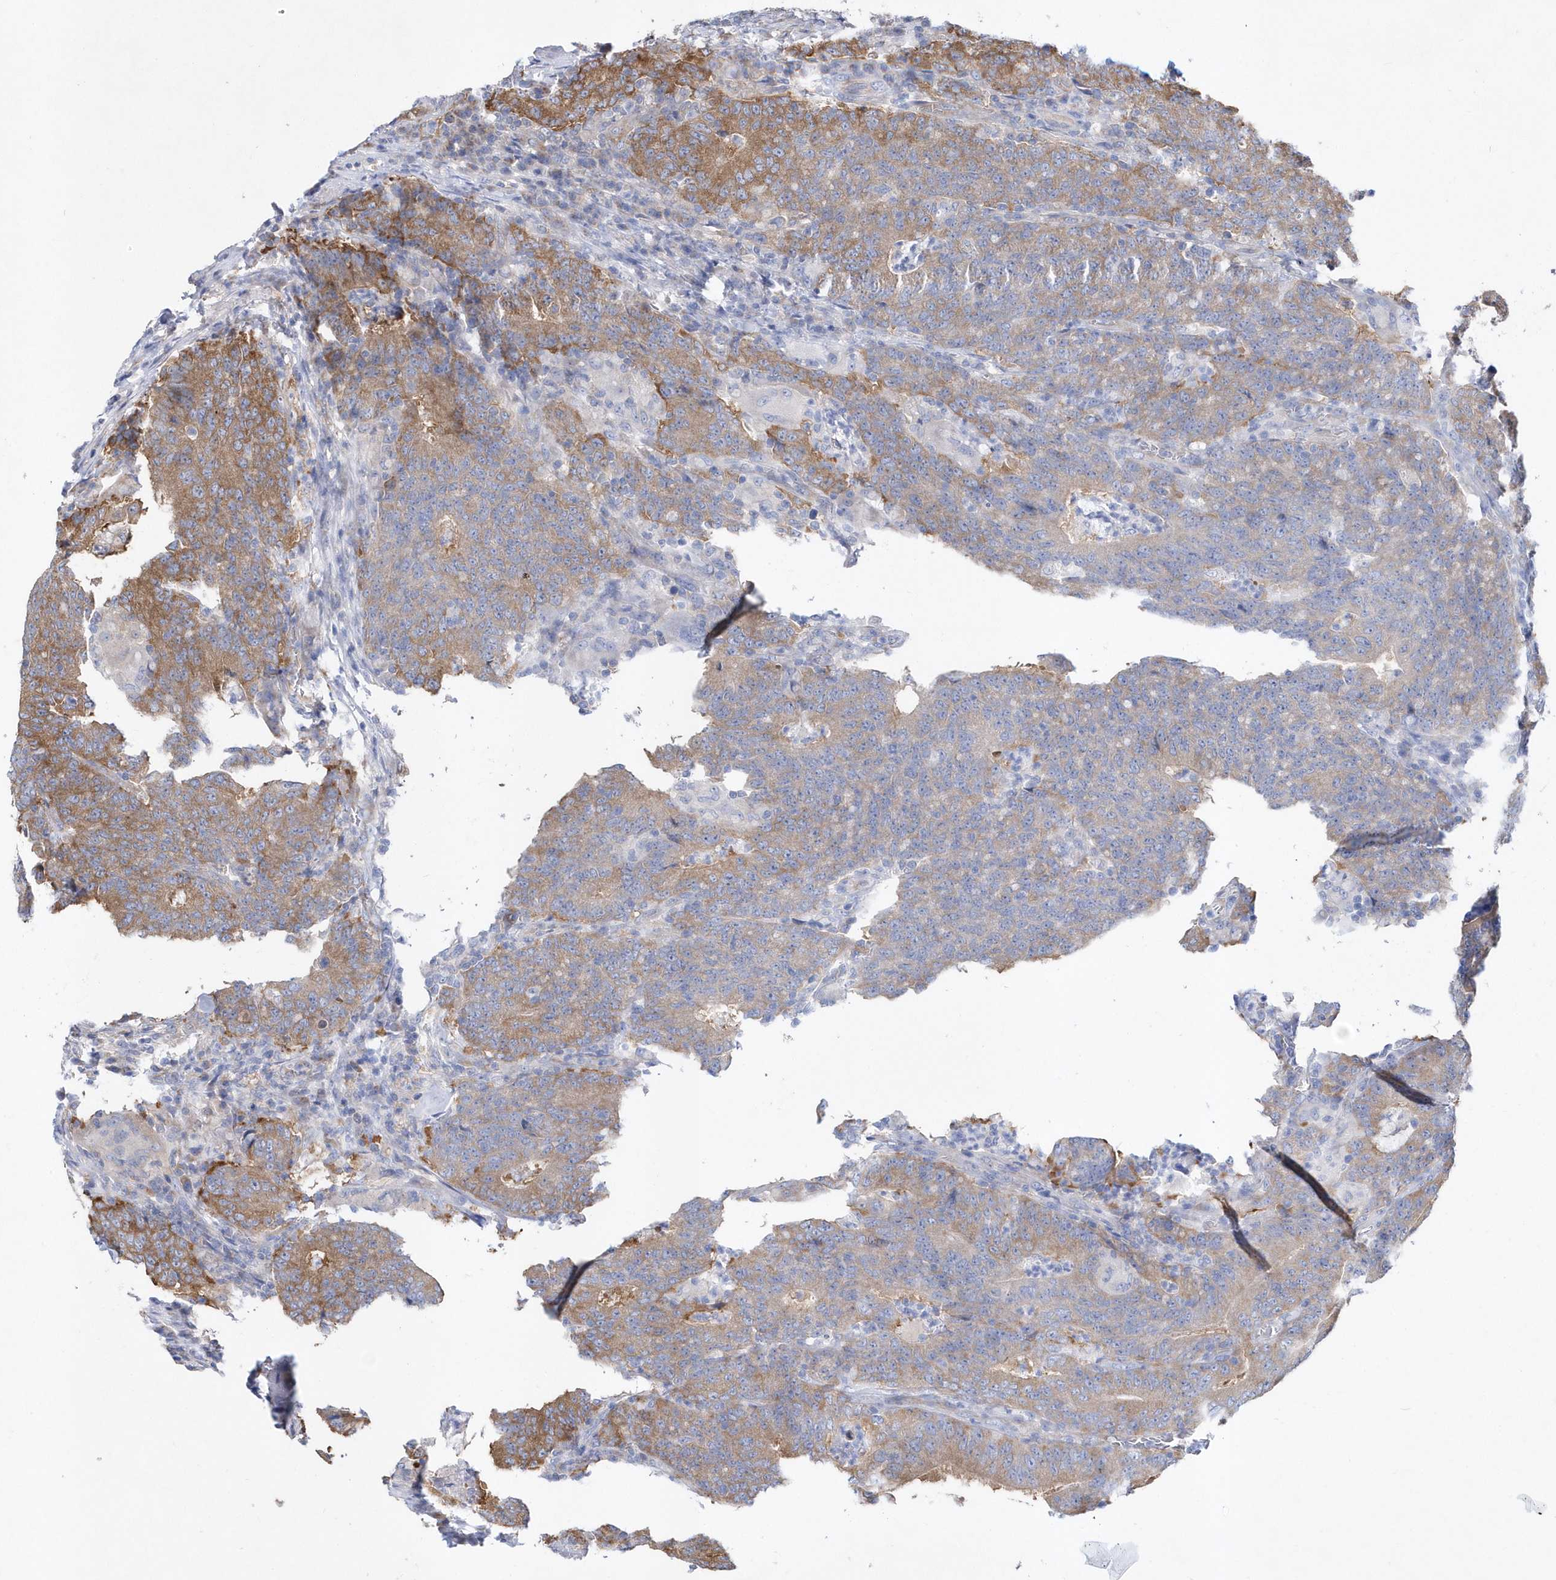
{"staining": {"intensity": "moderate", "quantity": "25%-75%", "location": "cytoplasmic/membranous"}, "tissue": "colorectal cancer", "cell_type": "Tumor cells", "image_type": "cancer", "snomed": [{"axis": "morphology", "description": "Normal tissue, NOS"}, {"axis": "morphology", "description": "Adenocarcinoma, NOS"}, {"axis": "topography", "description": "Colon"}], "caption": "Colorectal adenocarcinoma stained with a protein marker shows moderate staining in tumor cells.", "gene": "JKAMP", "patient": {"sex": "female", "age": 75}}